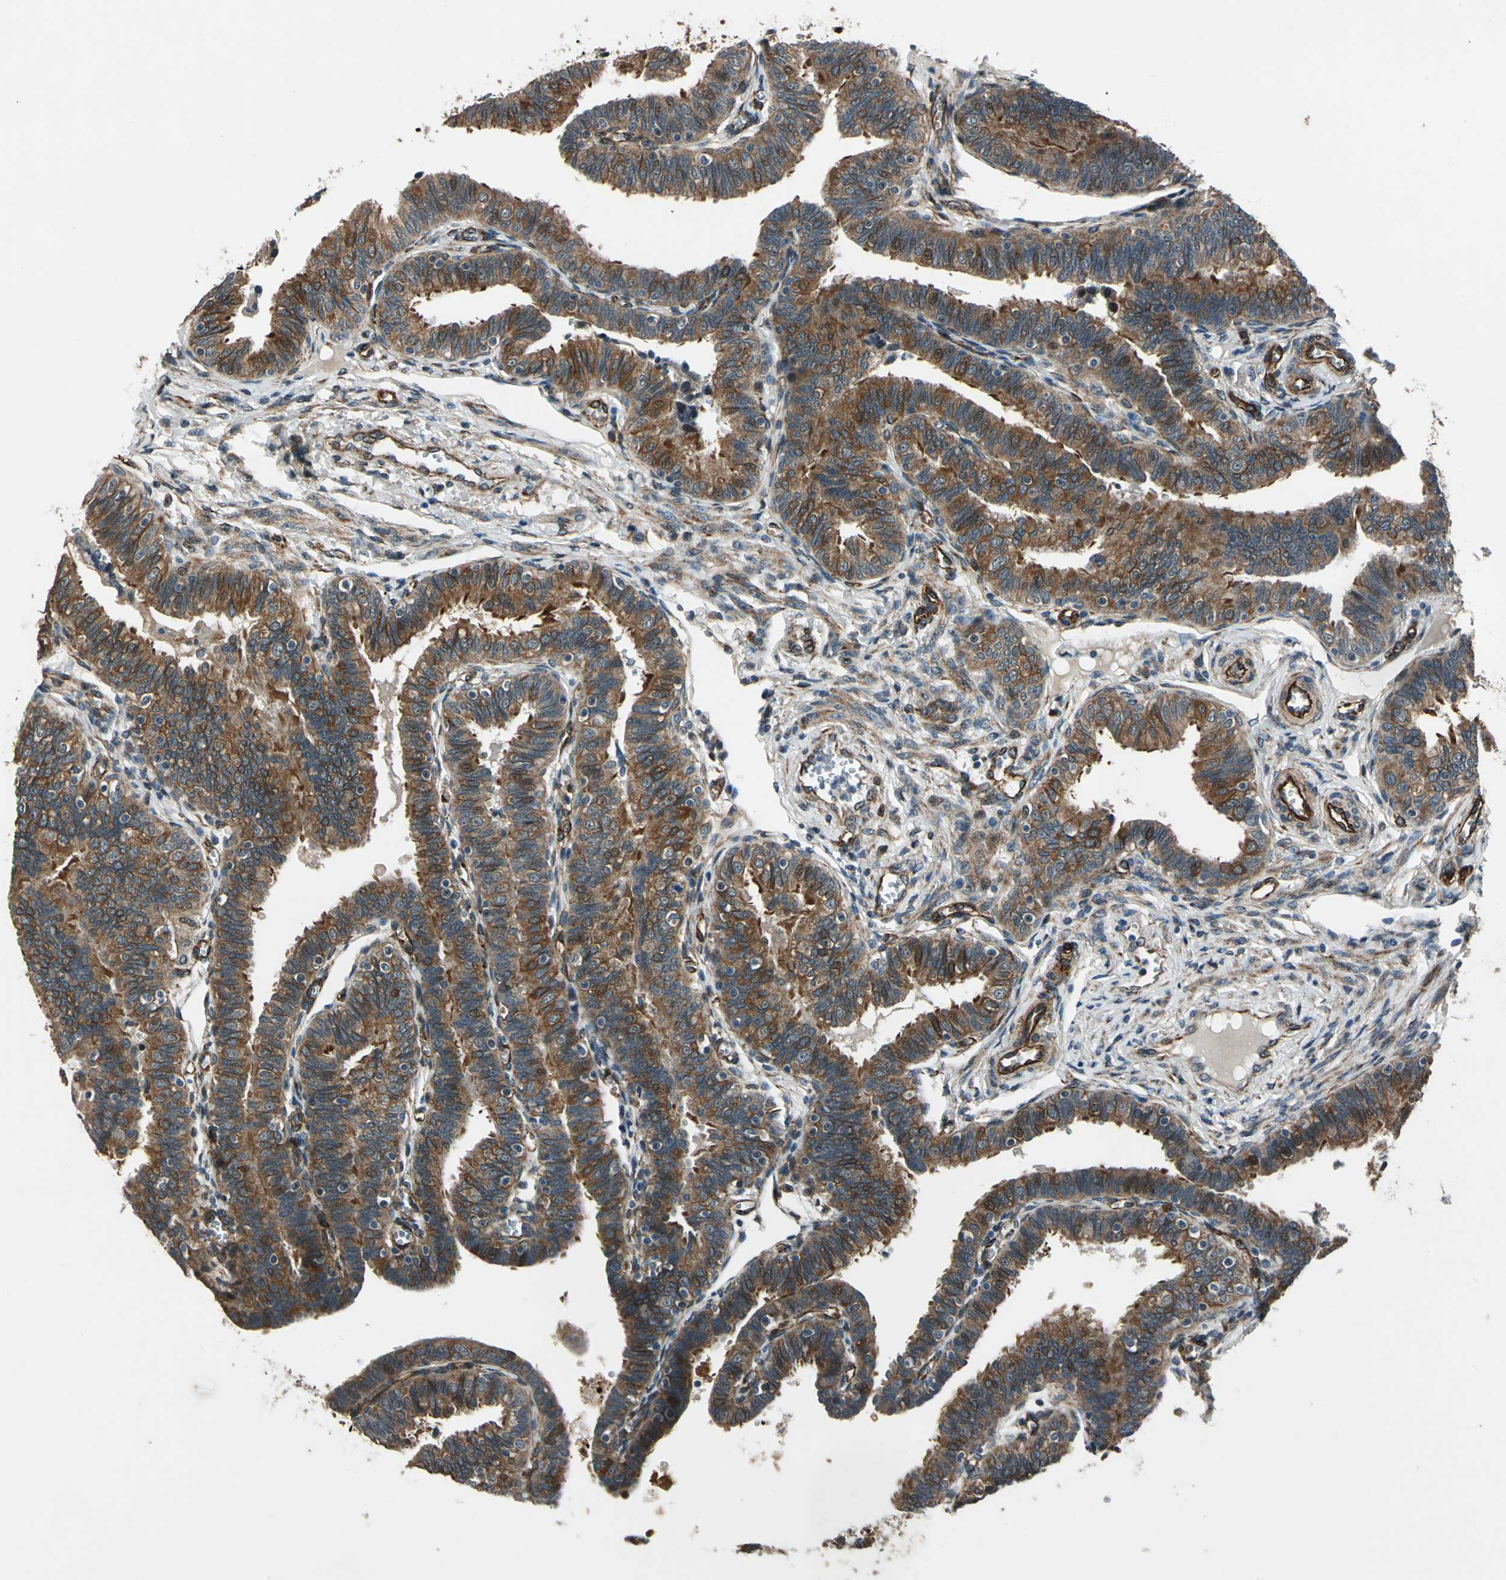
{"staining": {"intensity": "strong", "quantity": ">75%", "location": "cytoplasmic/membranous,nuclear"}, "tissue": "fallopian tube", "cell_type": "Glandular cells", "image_type": "normal", "snomed": [{"axis": "morphology", "description": "Normal tissue, NOS"}, {"axis": "topography", "description": "Fallopian tube"}], "caption": "Protein expression analysis of unremarkable human fallopian tube reveals strong cytoplasmic/membranous,nuclear staining in about >75% of glandular cells.", "gene": "EXD2", "patient": {"sex": "female", "age": 46}}